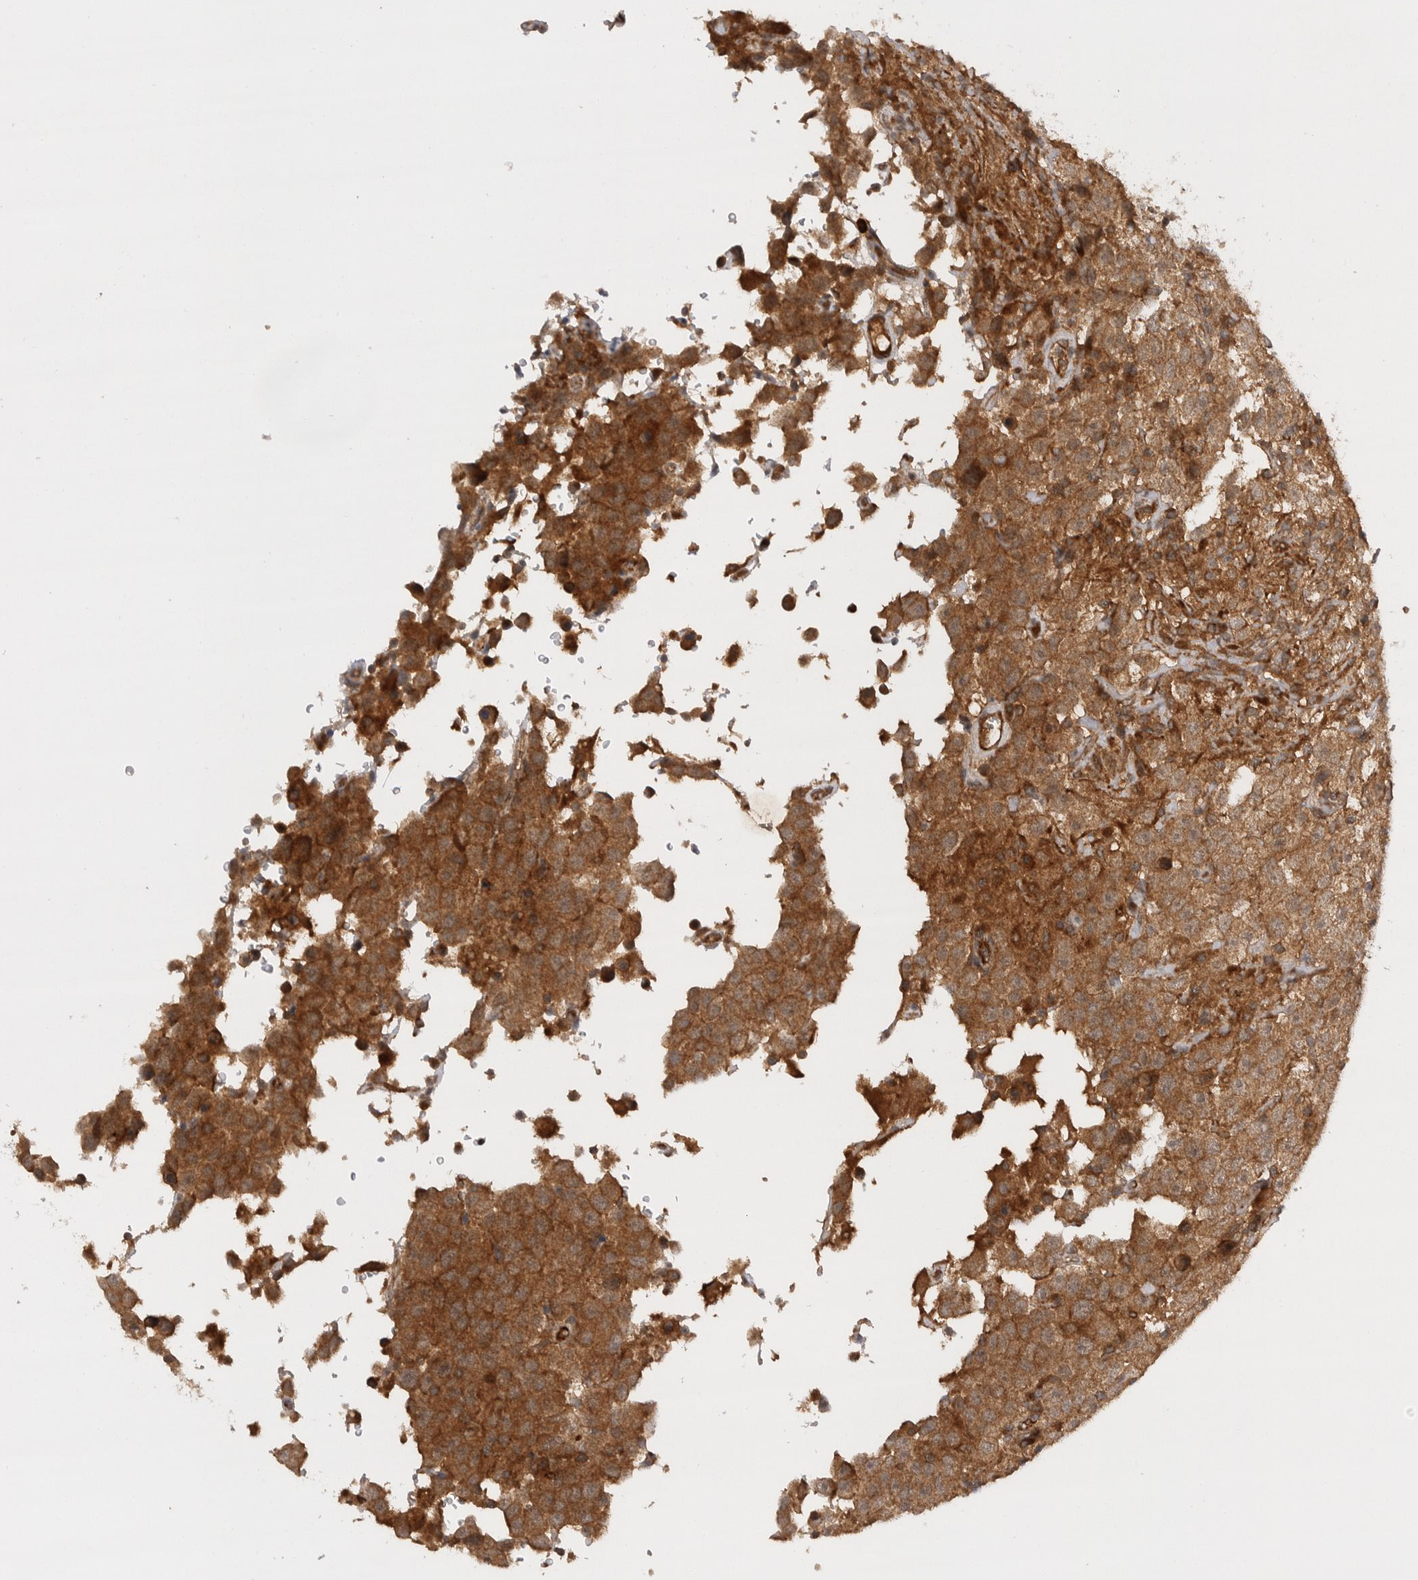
{"staining": {"intensity": "moderate", "quantity": ">75%", "location": "cytoplasmic/membranous"}, "tissue": "testis cancer", "cell_type": "Tumor cells", "image_type": "cancer", "snomed": [{"axis": "morphology", "description": "Seminoma, NOS"}, {"axis": "topography", "description": "Testis"}], "caption": "Human testis seminoma stained for a protein (brown) displays moderate cytoplasmic/membranous positive positivity in about >75% of tumor cells.", "gene": "PRDX4", "patient": {"sex": "male", "age": 41}}